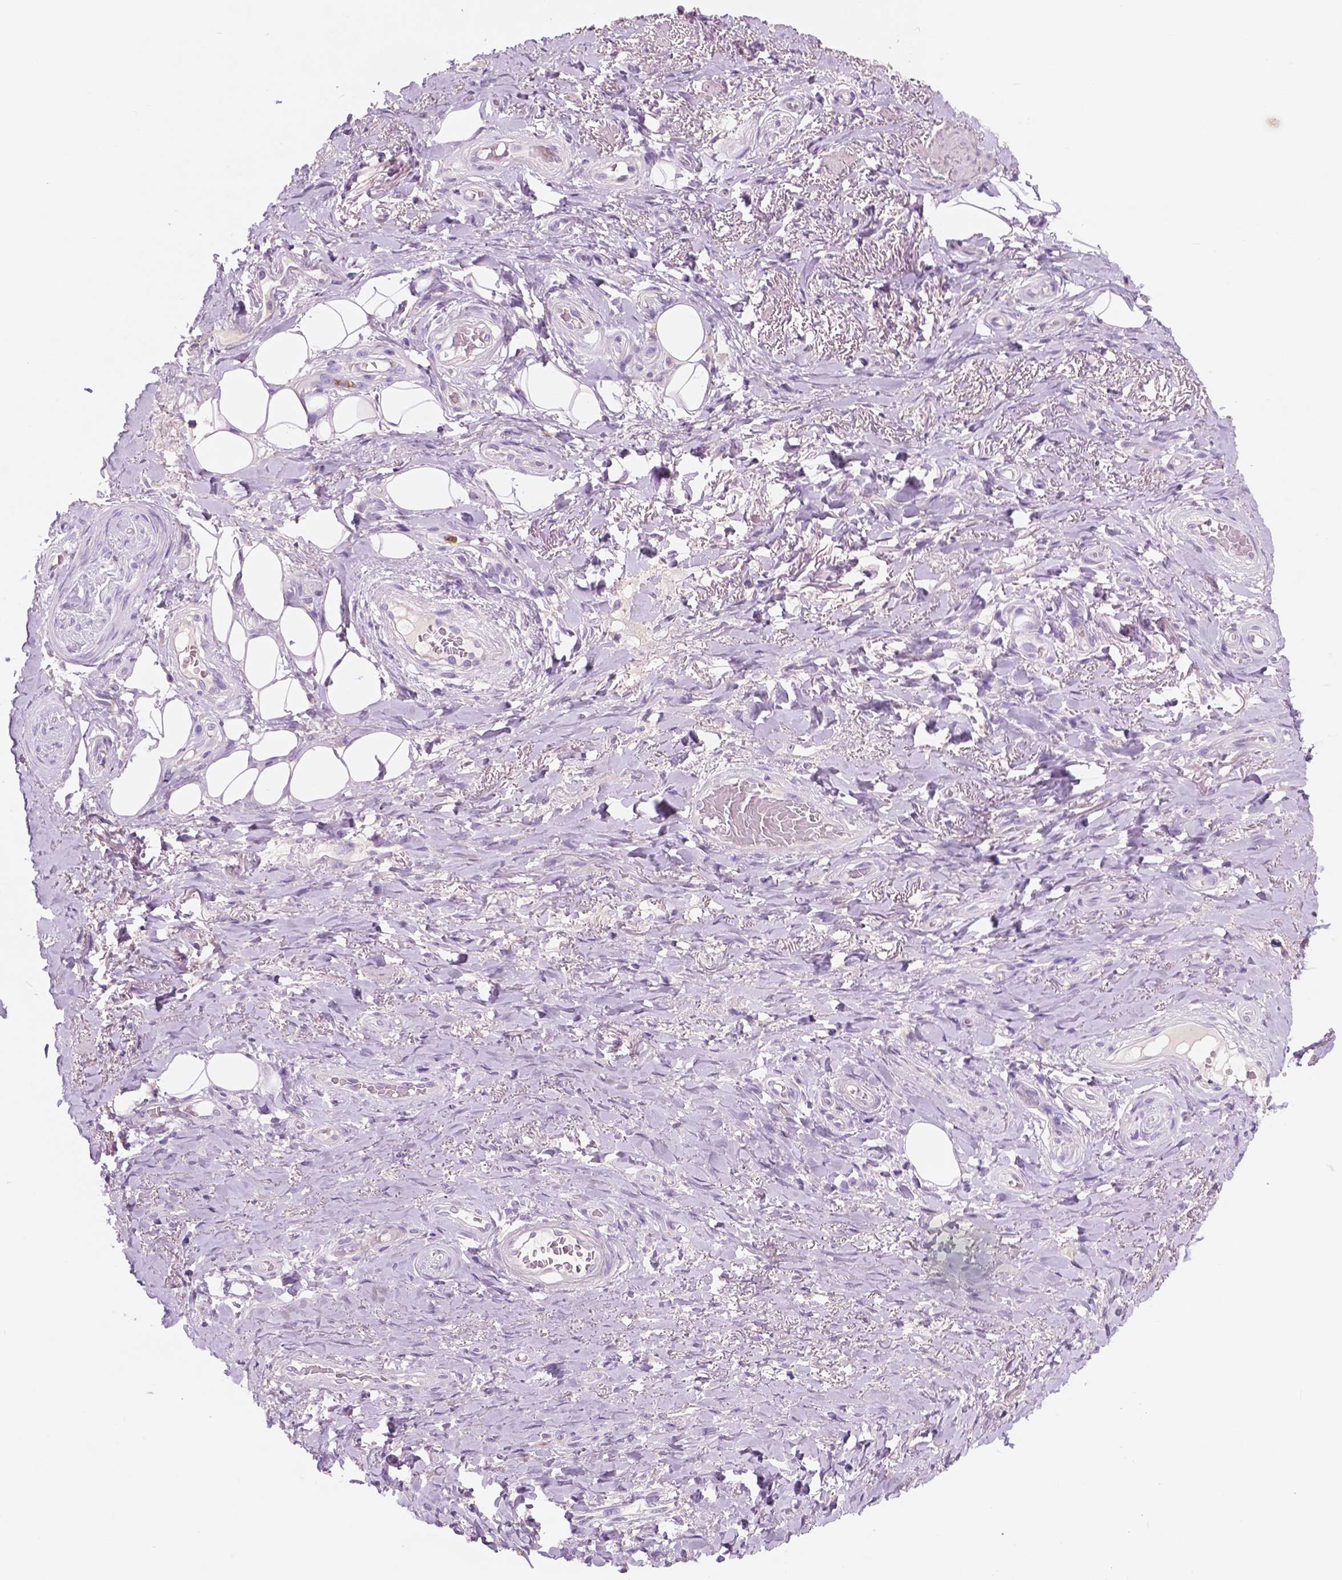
{"staining": {"intensity": "negative", "quantity": "none", "location": "none"}, "tissue": "adipose tissue", "cell_type": "Adipocytes", "image_type": "normal", "snomed": [{"axis": "morphology", "description": "Normal tissue, NOS"}, {"axis": "topography", "description": "Anal"}, {"axis": "topography", "description": "Peripheral nerve tissue"}], "caption": "Immunohistochemistry photomicrograph of unremarkable adipose tissue: human adipose tissue stained with DAB (3,3'-diaminobenzidine) reveals no significant protein expression in adipocytes. Brightfield microscopy of immunohistochemistry (IHC) stained with DAB (3,3'-diaminobenzidine) (brown) and hematoxylin (blue), captured at high magnification.", "gene": "CUZD1", "patient": {"sex": "male", "age": 53}}